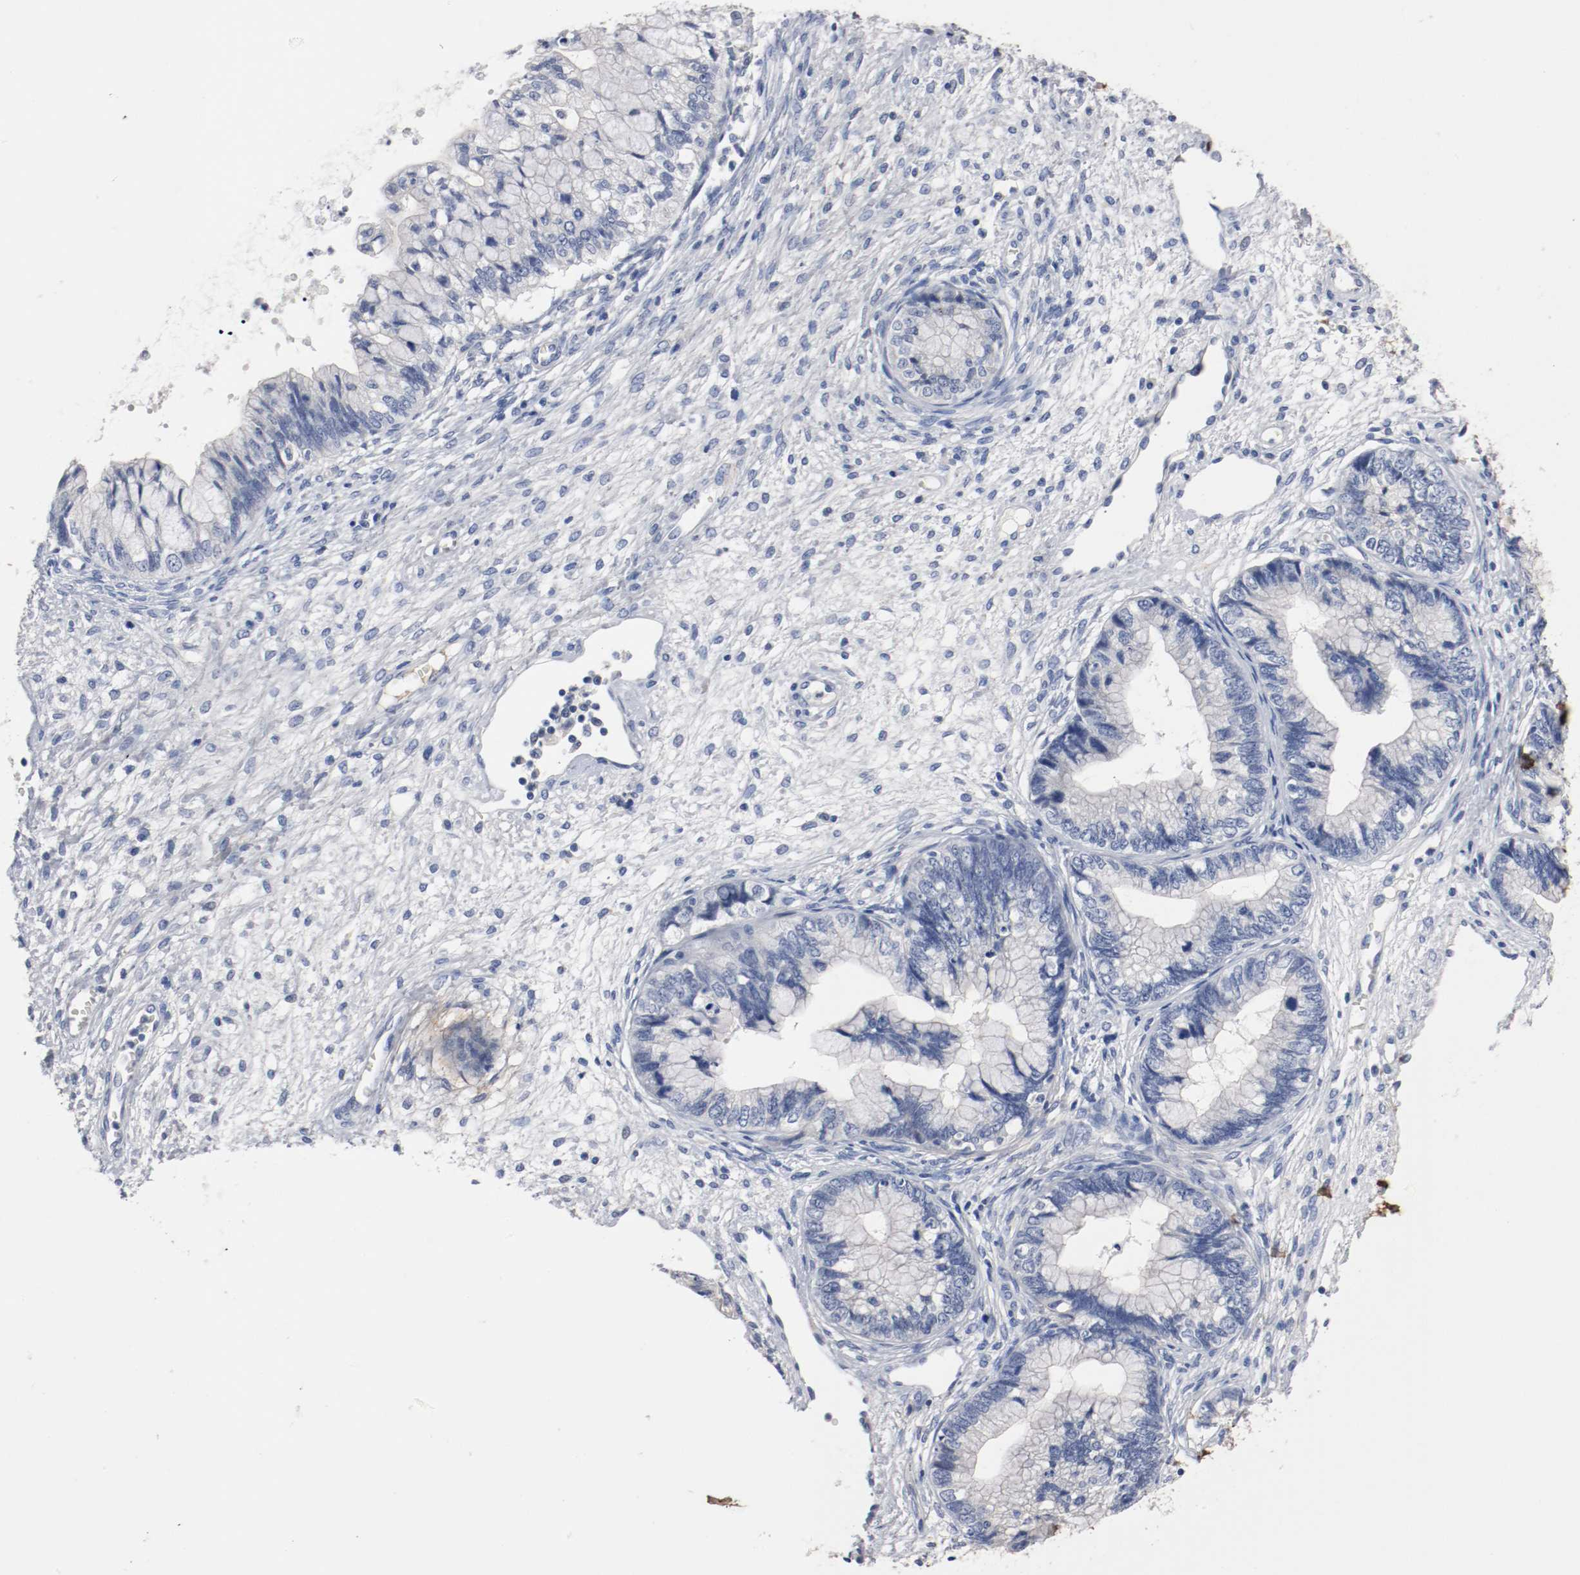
{"staining": {"intensity": "negative", "quantity": "none", "location": "none"}, "tissue": "cervical cancer", "cell_type": "Tumor cells", "image_type": "cancer", "snomed": [{"axis": "morphology", "description": "Adenocarcinoma, NOS"}, {"axis": "topography", "description": "Cervix"}], "caption": "Cervical cancer (adenocarcinoma) stained for a protein using IHC reveals no expression tumor cells.", "gene": "TNC", "patient": {"sex": "female", "age": 44}}